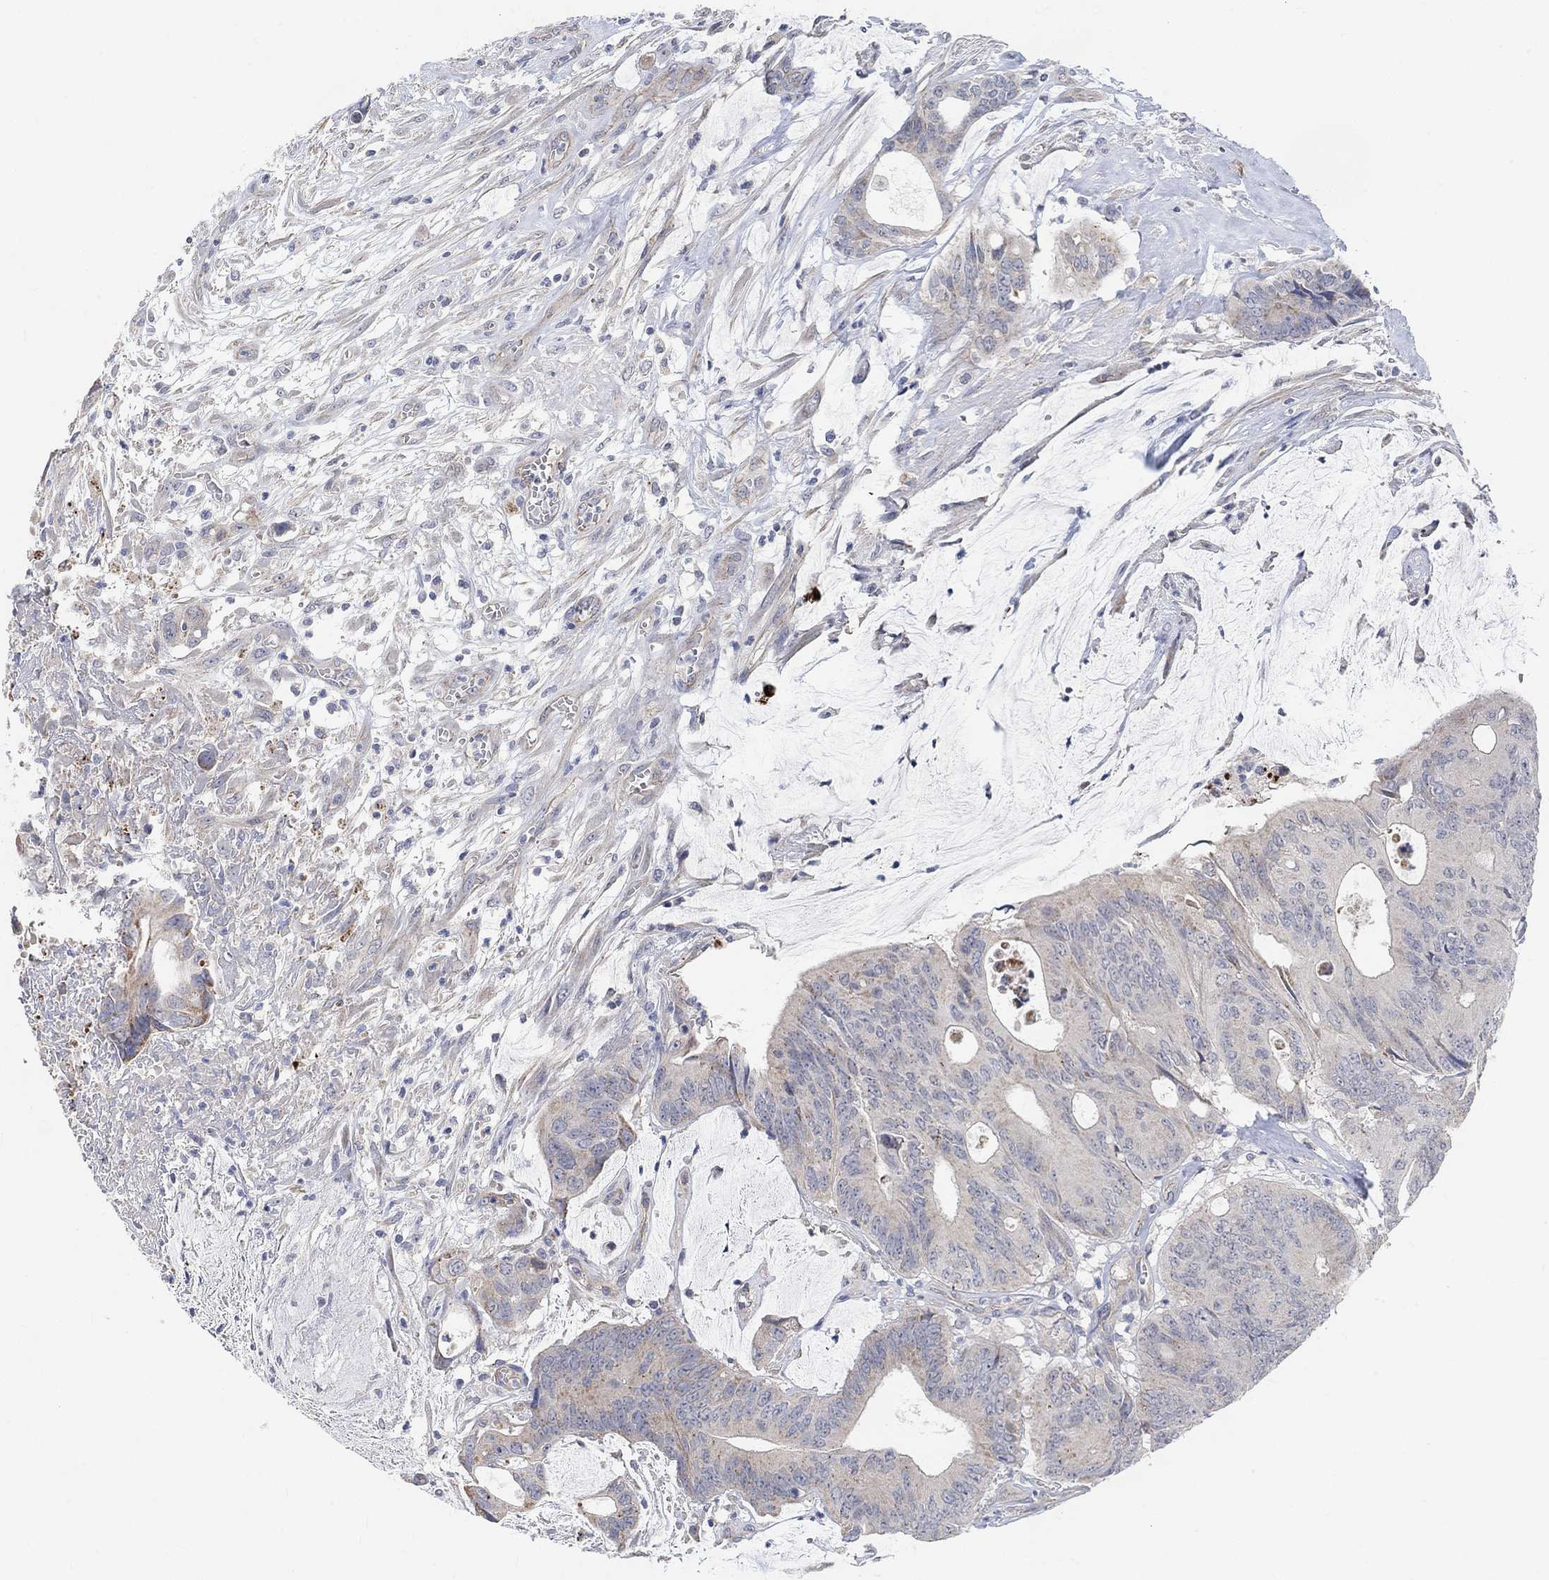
{"staining": {"intensity": "negative", "quantity": "none", "location": "none"}, "tissue": "colorectal cancer", "cell_type": "Tumor cells", "image_type": "cancer", "snomed": [{"axis": "morphology", "description": "Normal tissue, NOS"}, {"axis": "morphology", "description": "Adenocarcinoma, NOS"}, {"axis": "topography", "description": "Colon"}], "caption": "This is a micrograph of immunohistochemistry staining of colorectal adenocarcinoma, which shows no positivity in tumor cells.", "gene": "HCRTR1", "patient": {"sex": "male", "age": 65}}